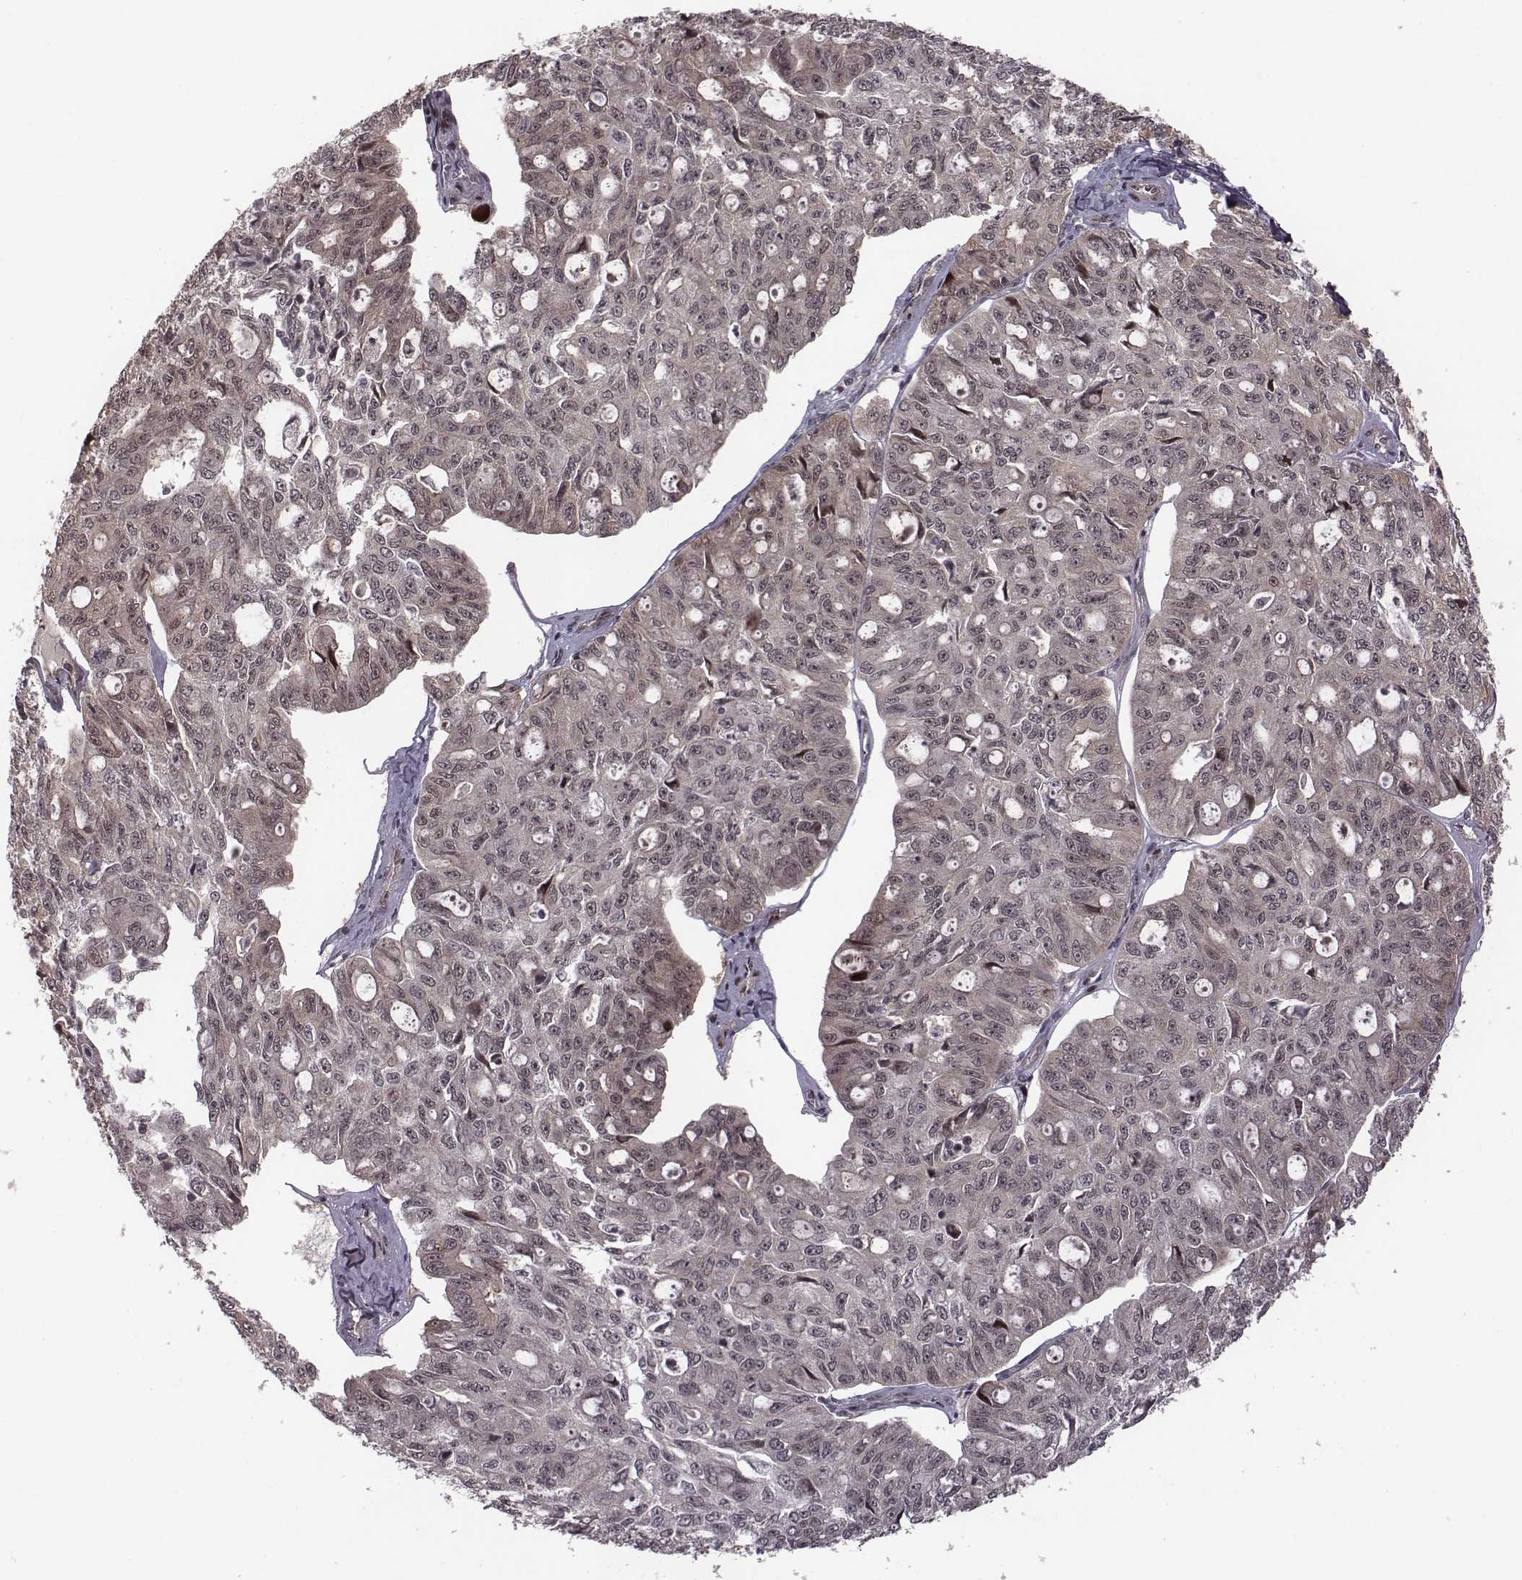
{"staining": {"intensity": "negative", "quantity": "none", "location": "none"}, "tissue": "ovarian cancer", "cell_type": "Tumor cells", "image_type": "cancer", "snomed": [{"axis": "morphology", "description": "Carcinoma, endometroid"}, {"axis": "topography", "description": "Ovary"}], "caption": "A photomicrograph of ovarian cancer (endometroid carcinoma) stained for a protein shows no brown staining in tumor cells. Brightfield microscopy of IHC stained with DAB (3,3'-diaminobenzidine) (brown) and hematoxylin (blue), captured at high magnification.", "gene": "RPL3", "patient": {"sex": "female", "age": 65}}